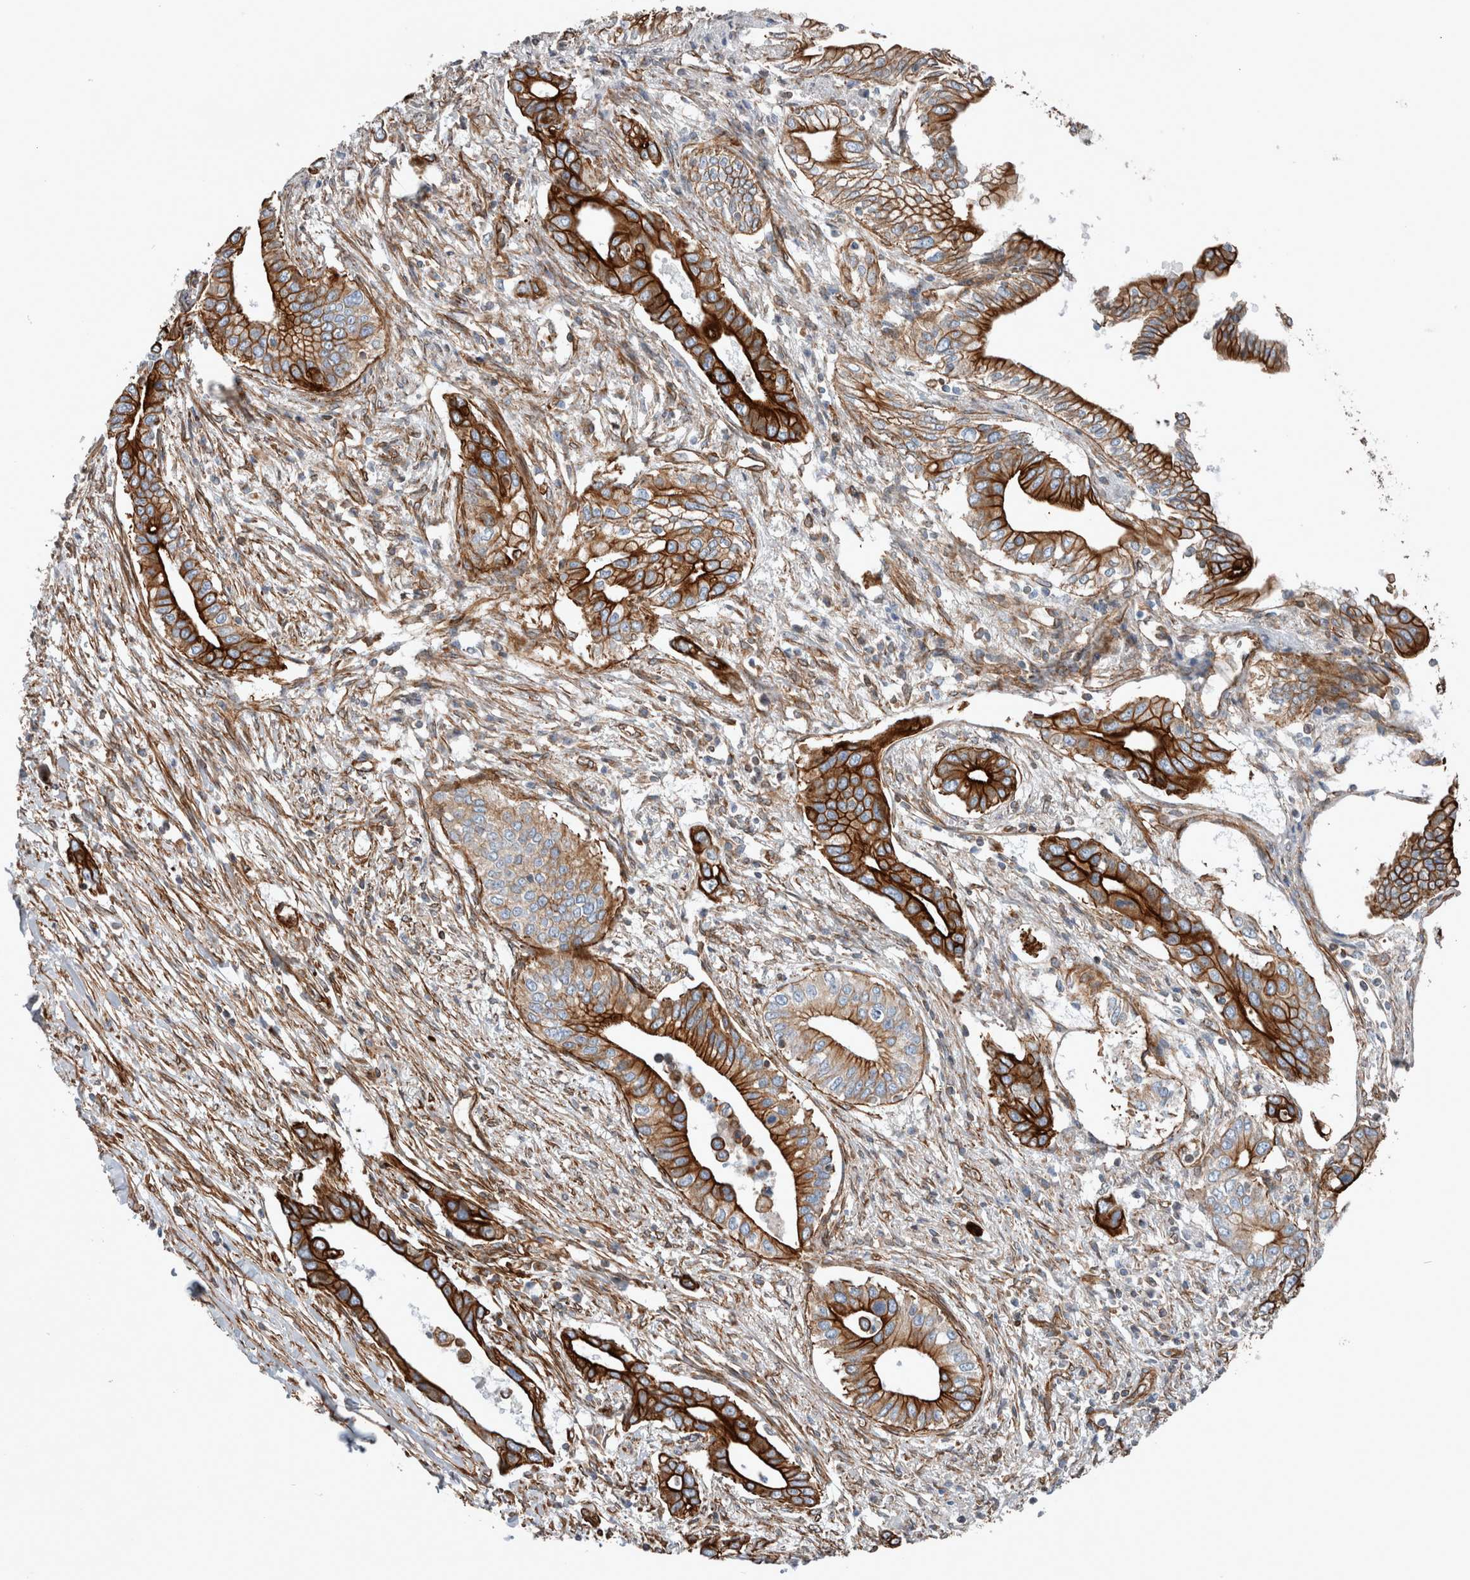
{"staining": {"intensity": "strong", "quantity": ">75%", "location": "cytoplasmic/membranous"}, "tissue": "pancreatic cancer", "cell_type": "Tumor cells", "image_type": "cancer", "snomed": [{"axis": "morphology", "description": "Normal tissue, NOS"}, {"axis": "morphology", "description": "Adenocarcinoma, NOS"}, {"axis": "topography", "description": "Pancreas"}, {"axis": "topography", "description": "Peripheral nerve tissue"}], "caption": "Tumor cells reveal high levels of strong cytoplasmic/membranous staining in approximately >75% of cells in pancreatic adenocarcinoma.", "gene": "PLEC", "patient": {"sex": "male", "age": 59}}